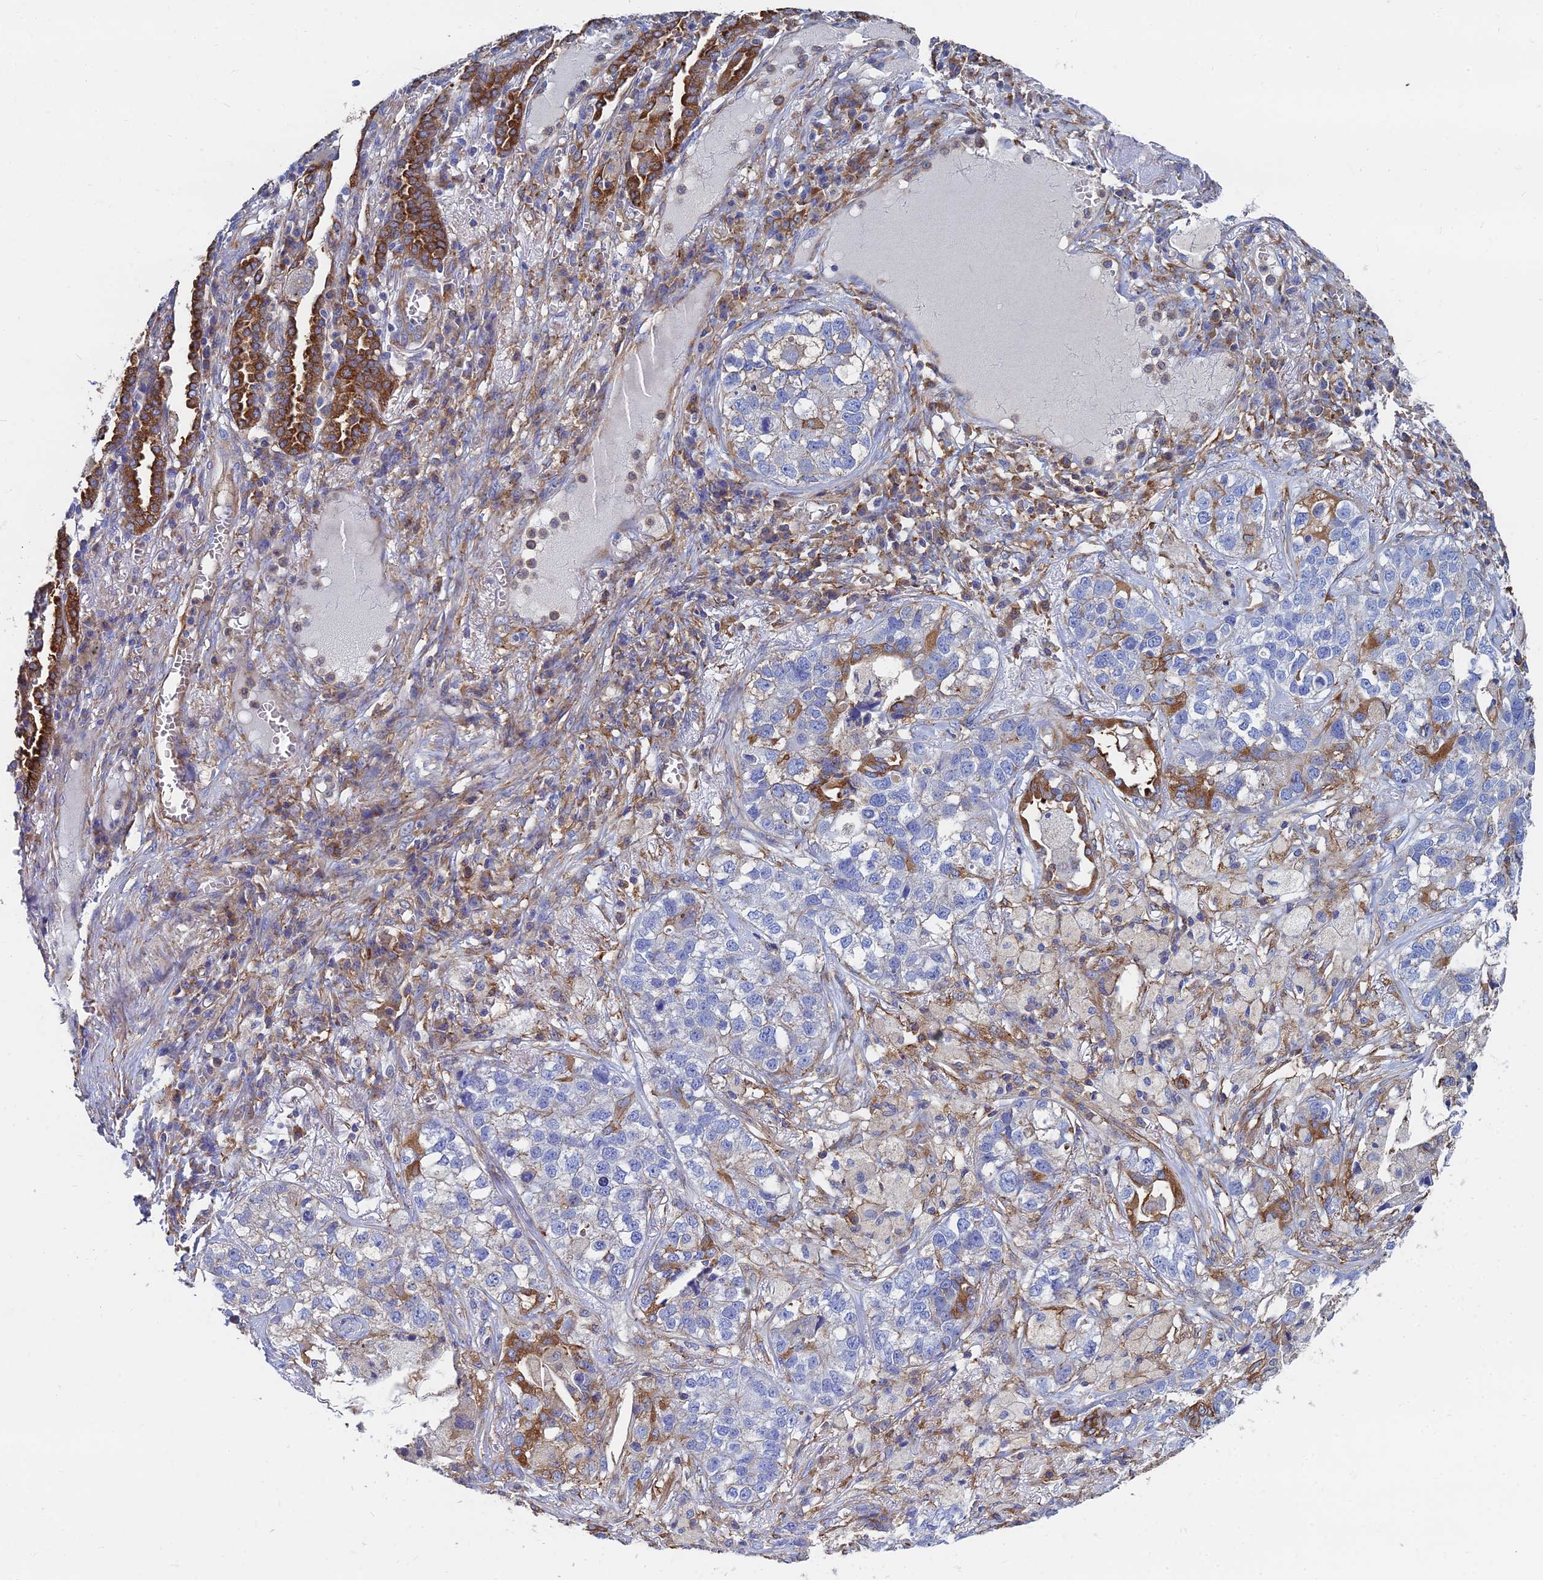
{"staining": {"intensity": "moderate", "quantity": "<25%", "location": "cytoplasmic/membranous"}, "tissue": "lung cancer", "cell_type": "Tumor cells", "image_type": "cancer", "snomed": [{"axis": "morphology", "description": "Adenocarcinoma, NOS"}, {"axis": "topography", "description": "Lung"}], "caption": "A brown stain labels moderate cytoplasmic/membranous expression of a protein in human adenocarcinoma (lung) tumor cells.", "gene": "GPR42", "patient": {"sex": "male", "age": 49}}